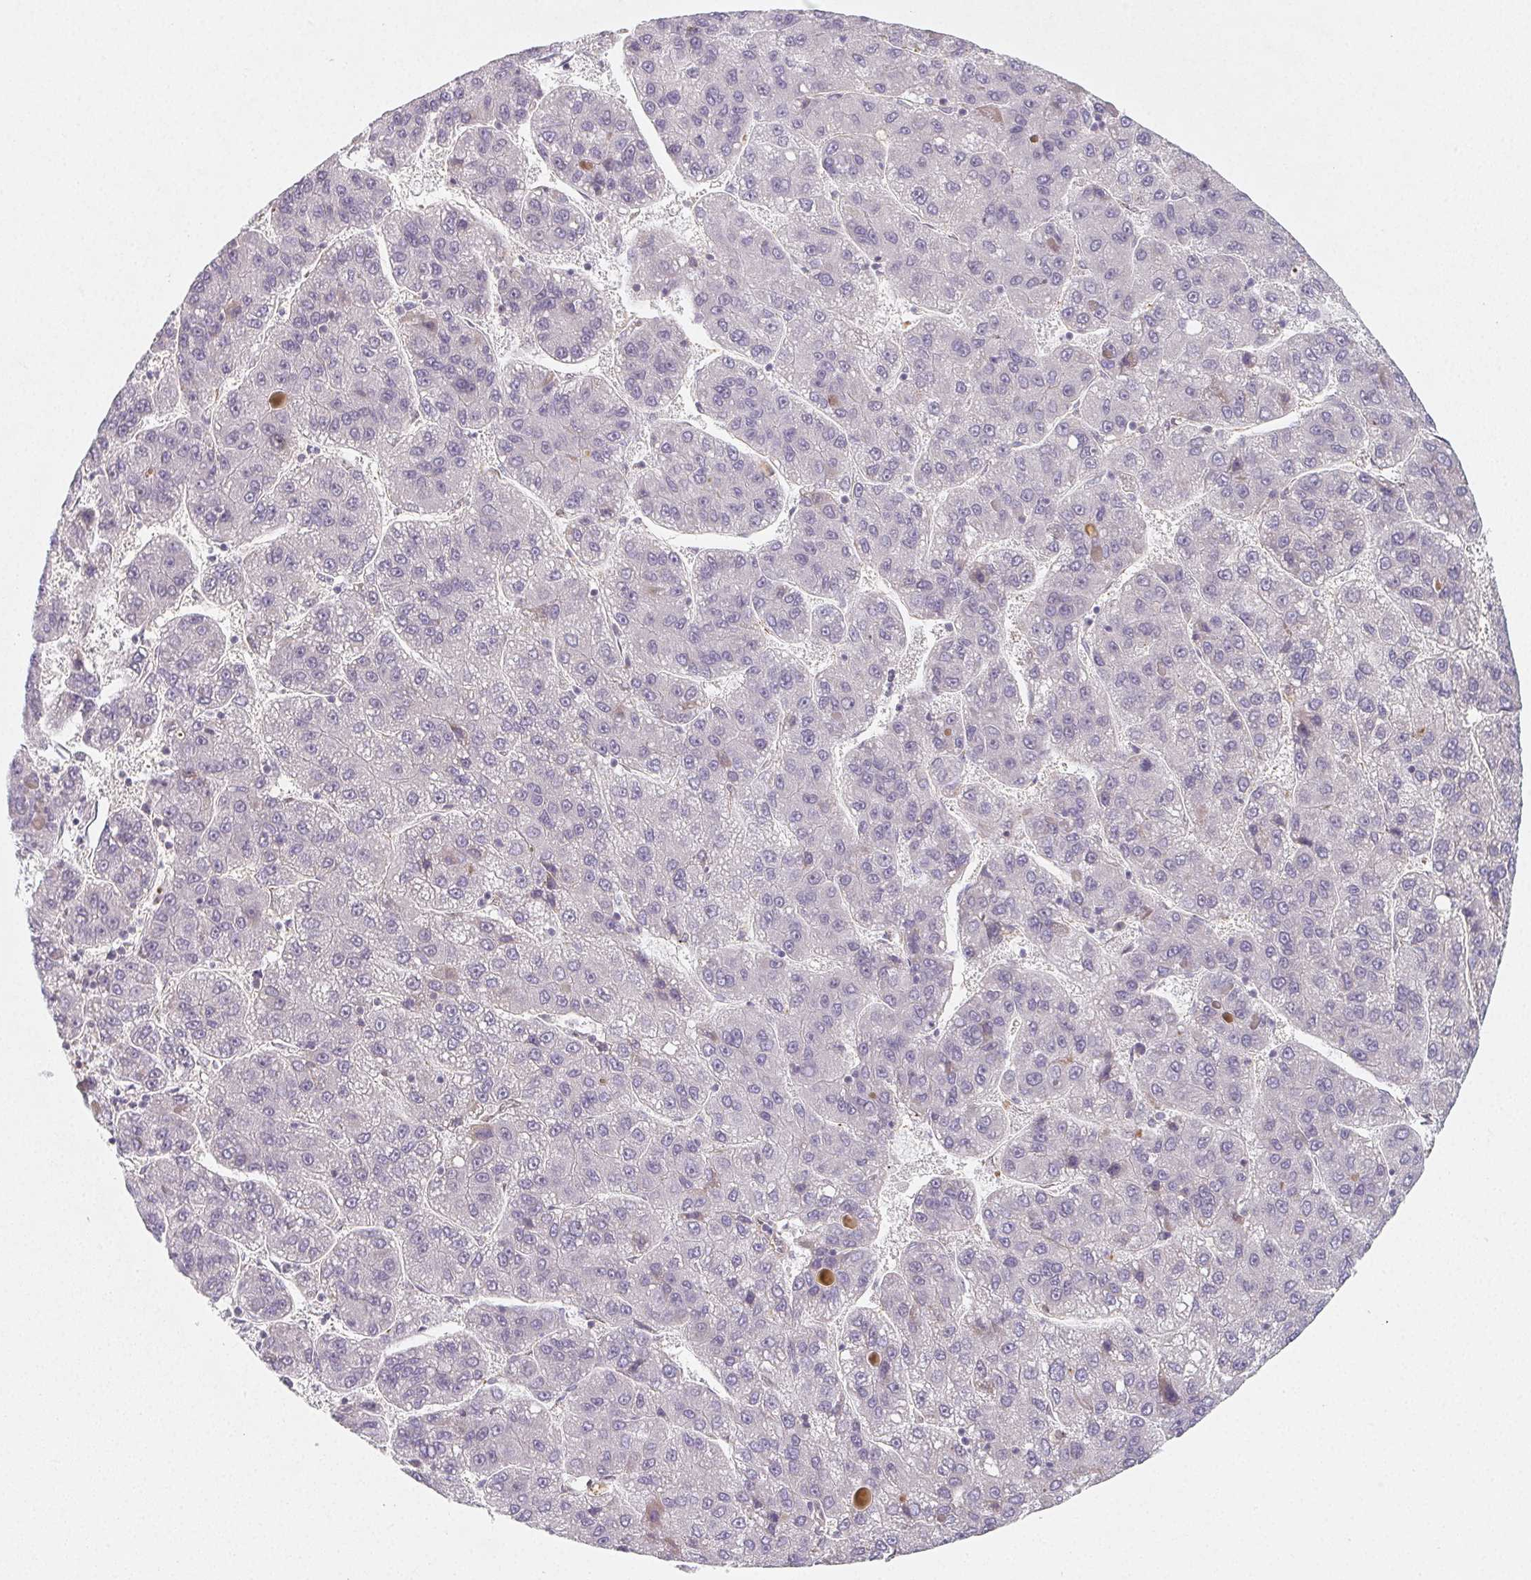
{"staining": {"intensity": "negative", "quantity": "none", "location": "none"}, "tissue": "liver cancer", "cell_type": "Tumor cells", "image_type": "cancer", "snomed": [{"axis": "morphology", "description": "Carcinoma, Hepatocellular, NOS"}, {"axis": "topography", "description": "Liver"}], "caption": "The micrograph demonstrates no staining of tumor cells in liver hepatocellular carcinoma.", "gene": "LRRC23", "patient": {"sex": "female", "age": 82}}